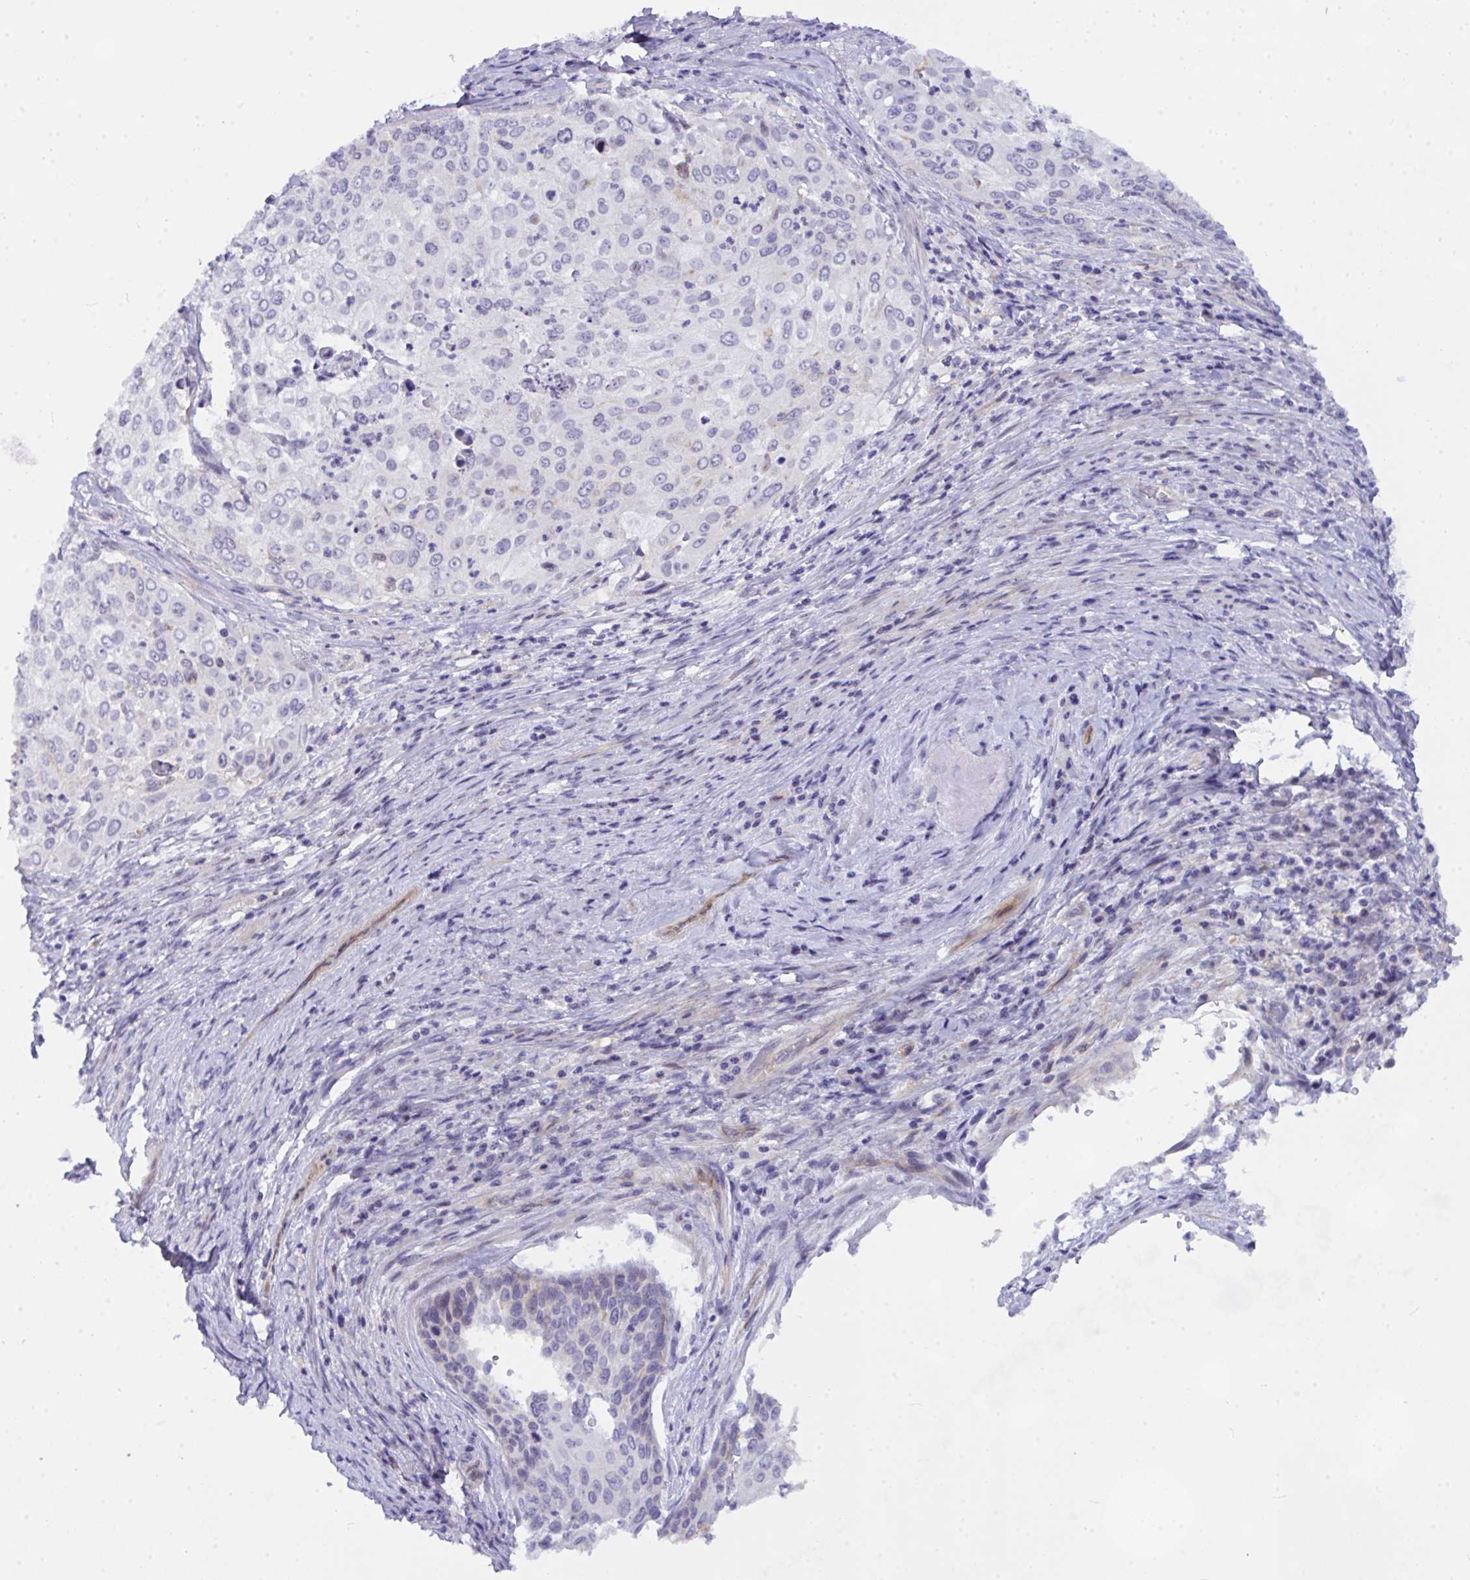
{"staining": {"intensity": "negative", "quantity": "none", "location": "none"}, "tissue": "cervical cancer", "cell_type": "Tumor cells", "image_type": "cancer", "snomed": [{"axis": "morphology", "description": "Squamous cell carcinoma, NOS"}, {"axis": "topography", "description": "Cervix"}], "caption": "High power microscopy histopathology image of an immunohistochemistry (IHC) micrograph of cervical cancer, revealing no significant expression in tumor cells.", "gene": "NFXL1", "patient": {"sex": "female", "age": 70}}